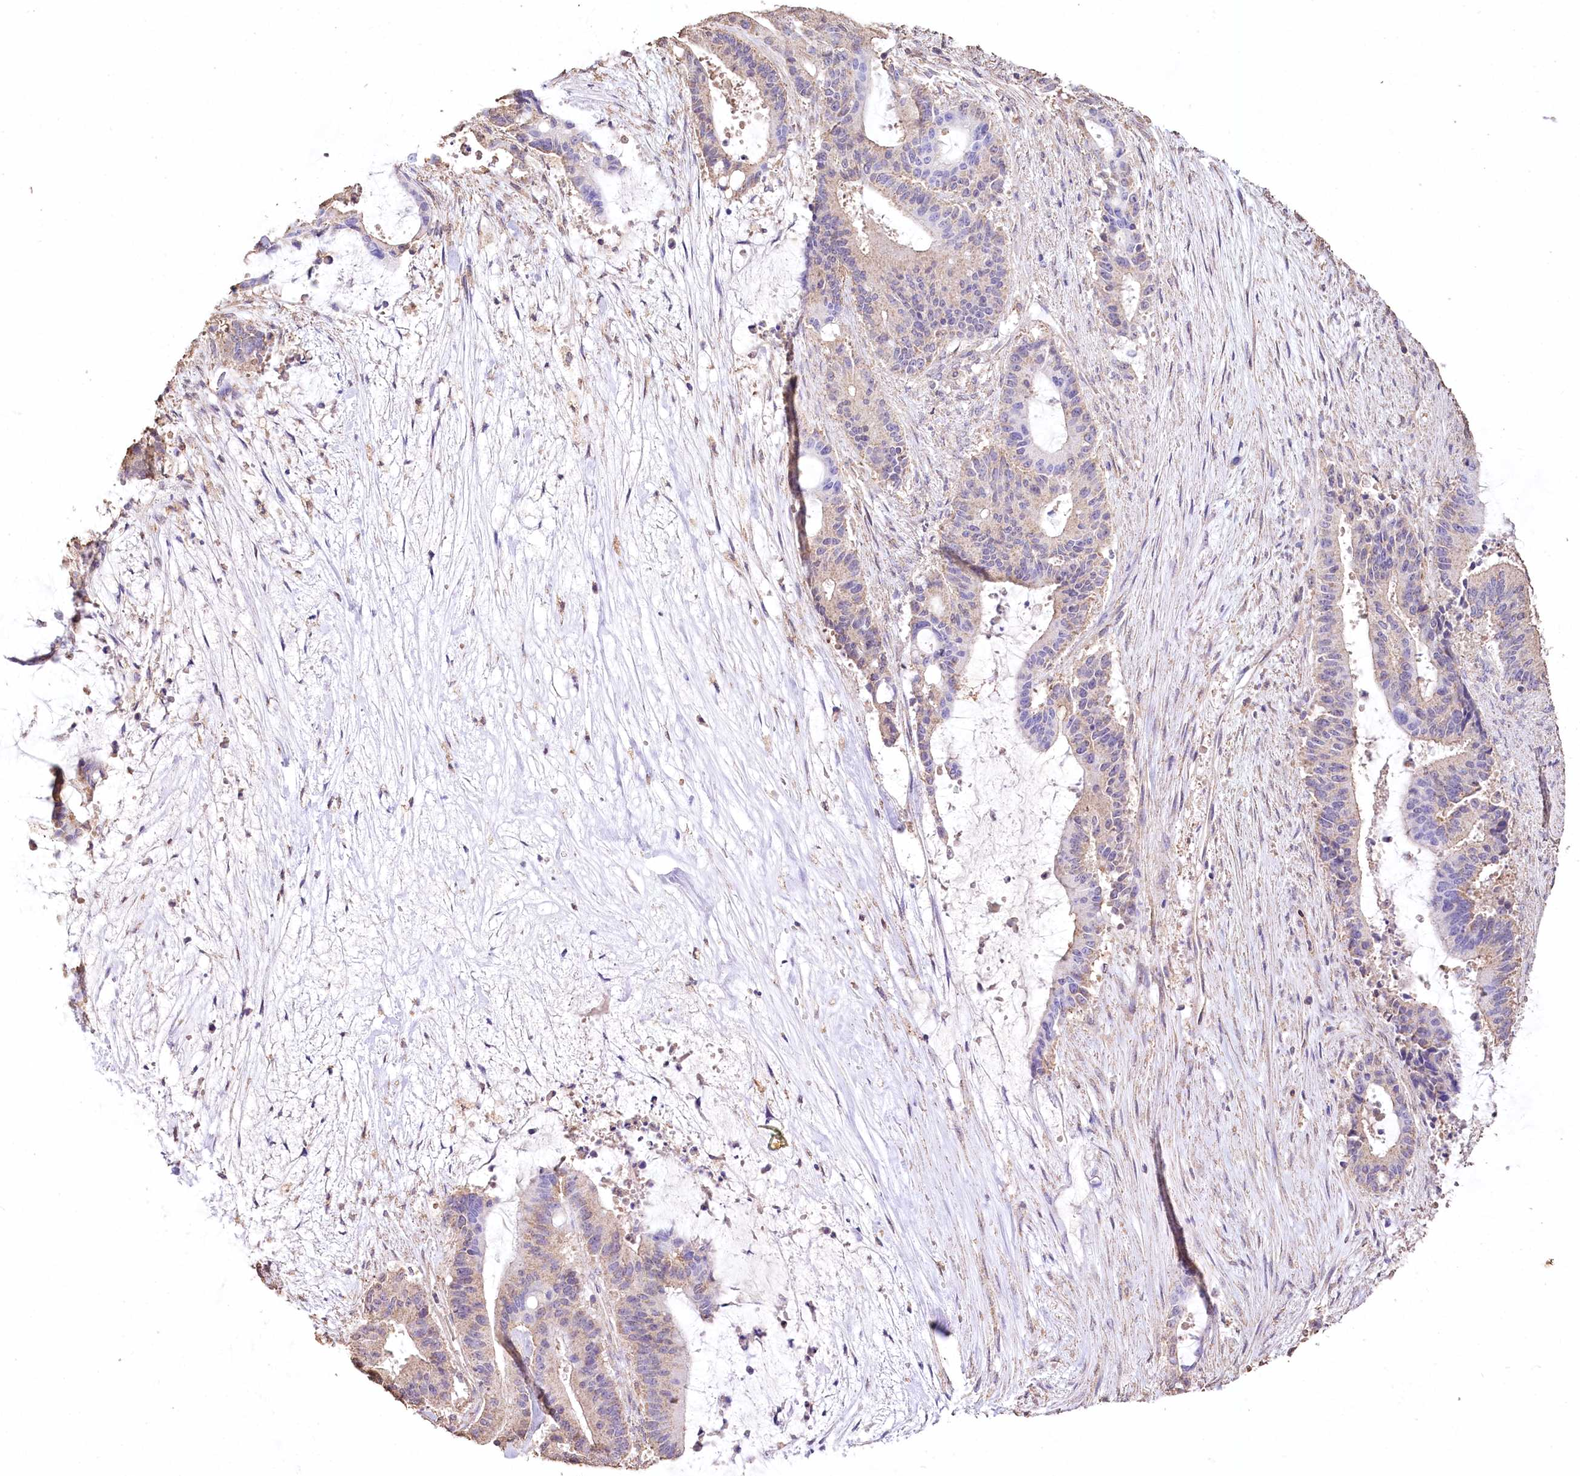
{"staining": {"intensity": "weak", "quantity": "<25%", "location": "cytoplasmic/membranous"}, "tissue": "liver cancer", "cell_type": "Tumor cells", "image_type": "cancer", "snomed": [{"axis": "morphology", "description": "Normal tissue, NOS"}, {"axis": "morphology", "description": "Cholangiocarcinoma"}, {"axis": "topography", "description": "Liver"}, {"axis": "topography", "description": "Peripheral nerve tissue"}], "caption": "Immunohistochemical staining of human liver cancer (cholangiocarcinoma) demonstrates no significant expression in tumor cells.", "gene": "IREB2", "patient": {"sex": "female", "age": 73}}